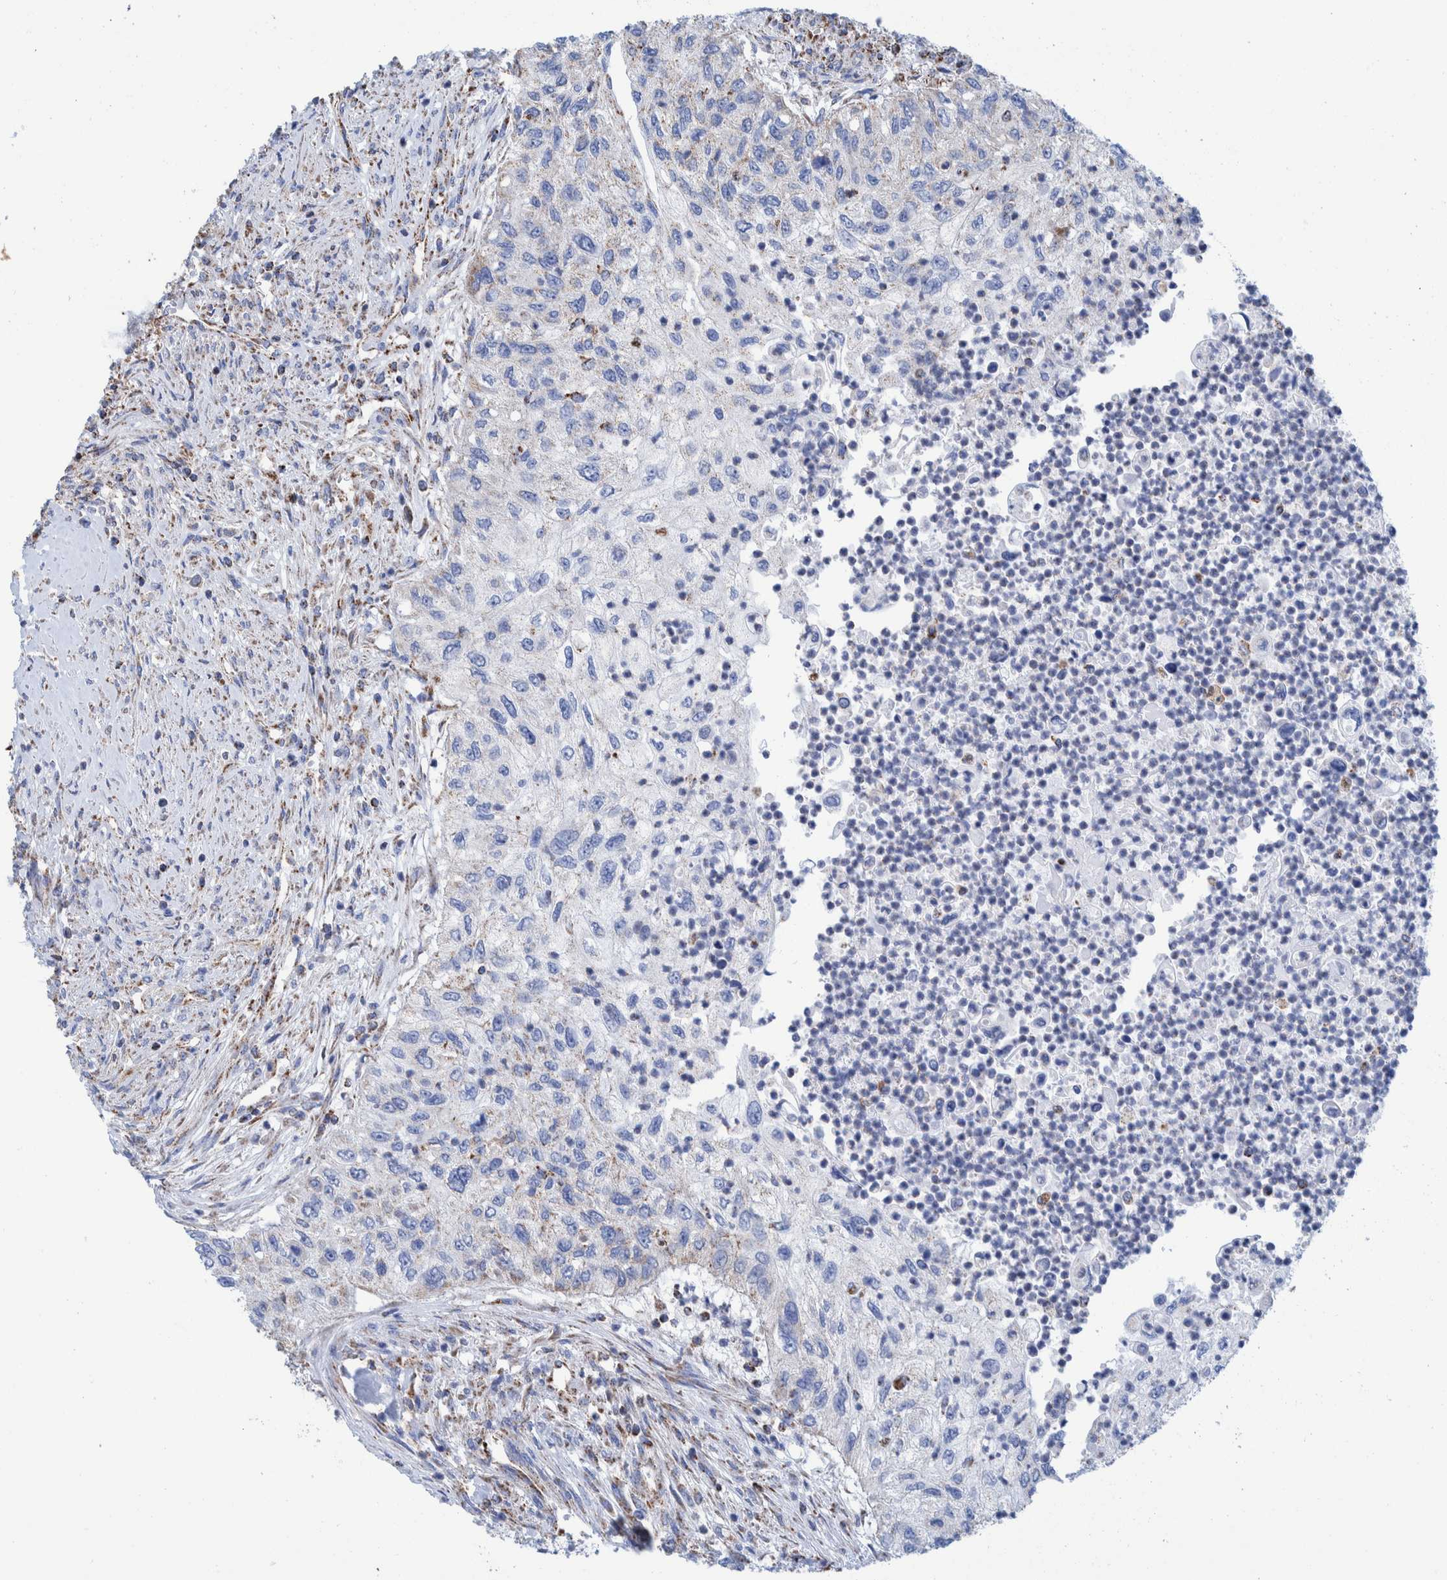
{"staining": {"intensity": "negative", "quantity": "none", "location": "none"}, "tissue": "urothelial cancer", "cell_type": "Tumor cells", "image_type": "cancer", "snomed": [{"axis": "morphology", "description": "Urothelial carcinoma, High grade"}, {"axis": "topography", "description": "Urinary bladder"}], "caption": "The histopathology image shows no staining of tumor cells in urothelial cancer. (DAB IHC visualized using brightfield microscopy, high magnification).", "gene": "DECR1", "patient": {"sex": "female", "age": 60}}